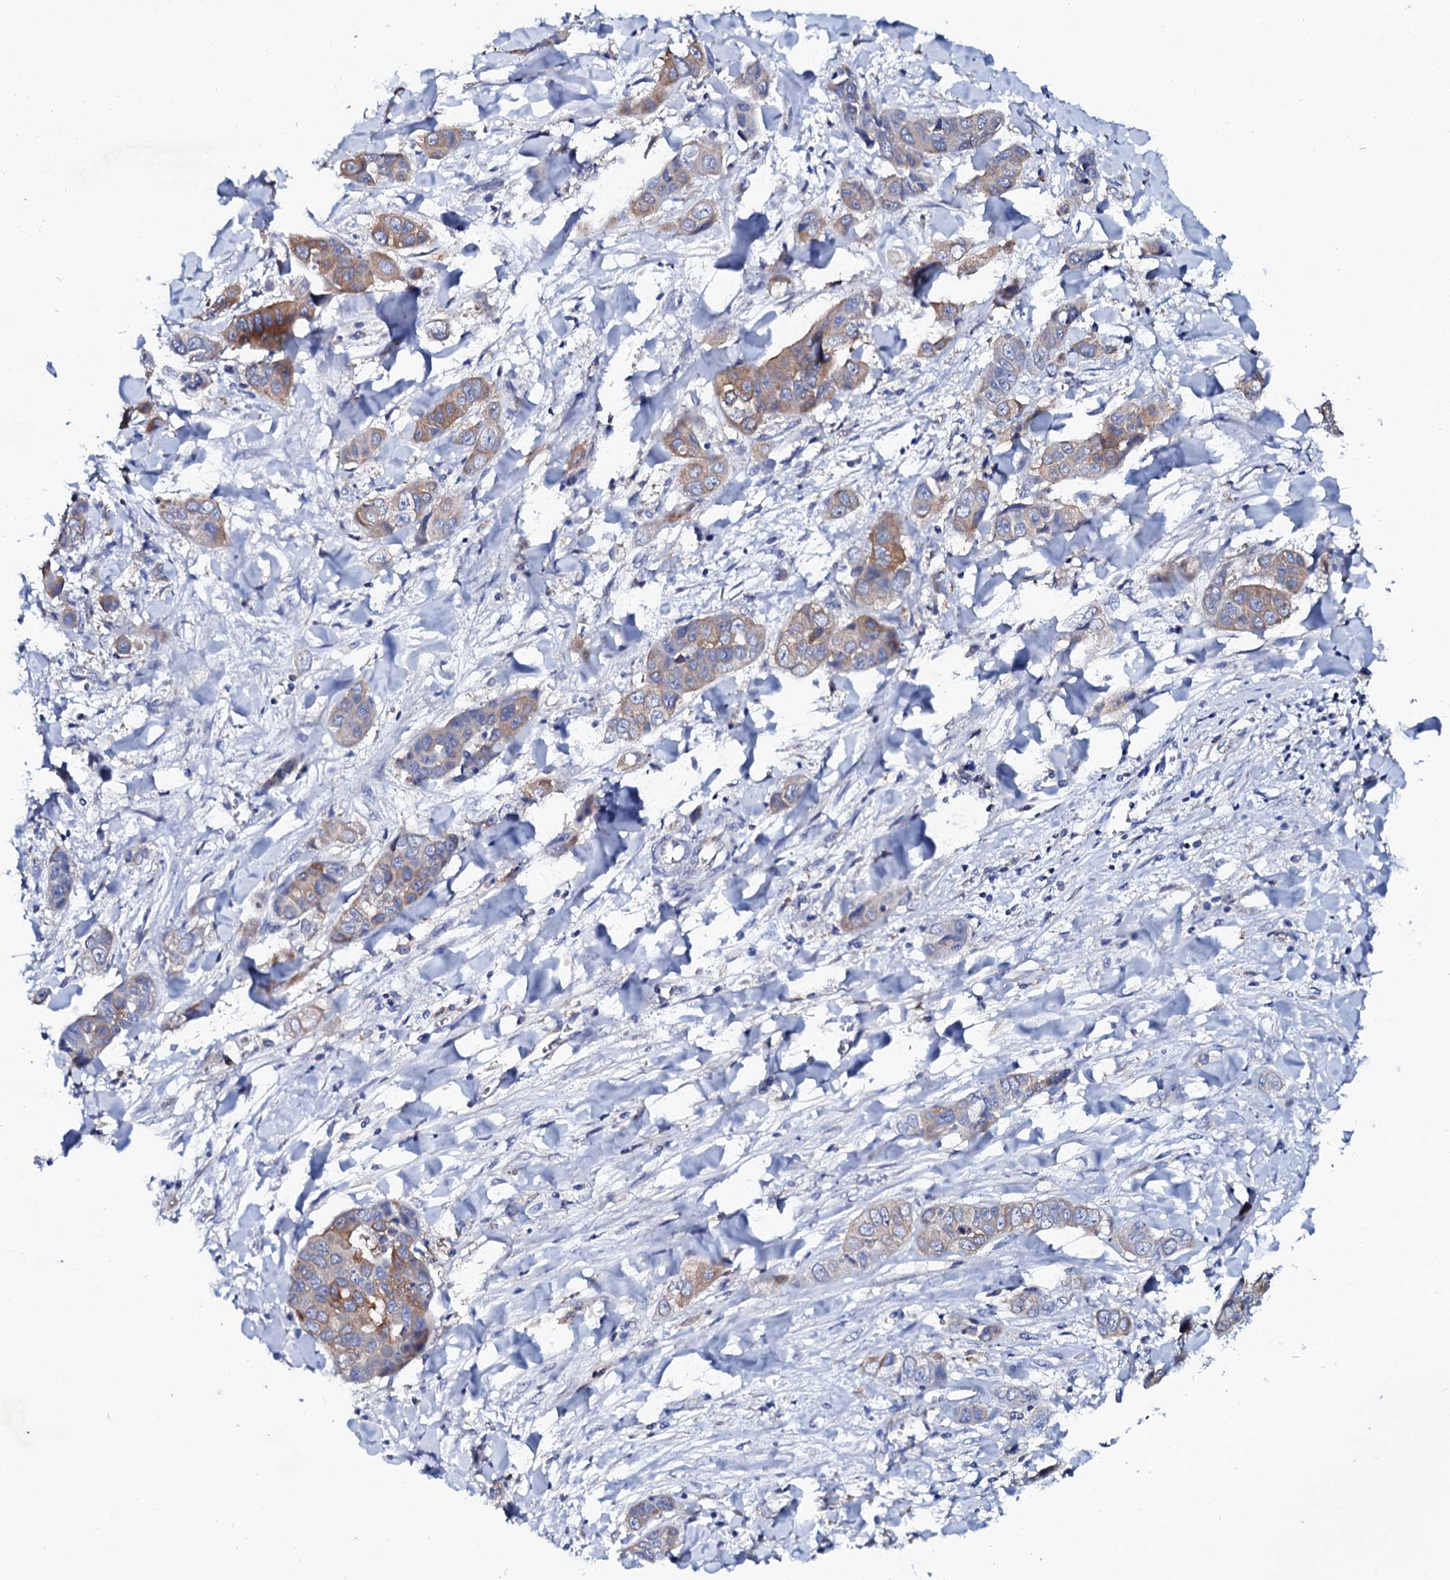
{"staining": {"intensity": "weak", "quantity": ">75%", "location": "cytoplasmic/membranous"}, "tissue": "liver cancer", "cell_type": "Tumor cells", "image_type": "cancer", "snomed": [{"axis": "morphology", "description": "Cholangiocarcinoma"}, {"axis": "topography", "description": "Liver"}], "caption": "Immunohistochemical staining of liver cancer demonstrates low levels of weak cytoplasmic/membranous expression in approximately >75% of tumor cells.", "gene": "GLB1L3", "patient": {"sex": "female", "age": 52}}